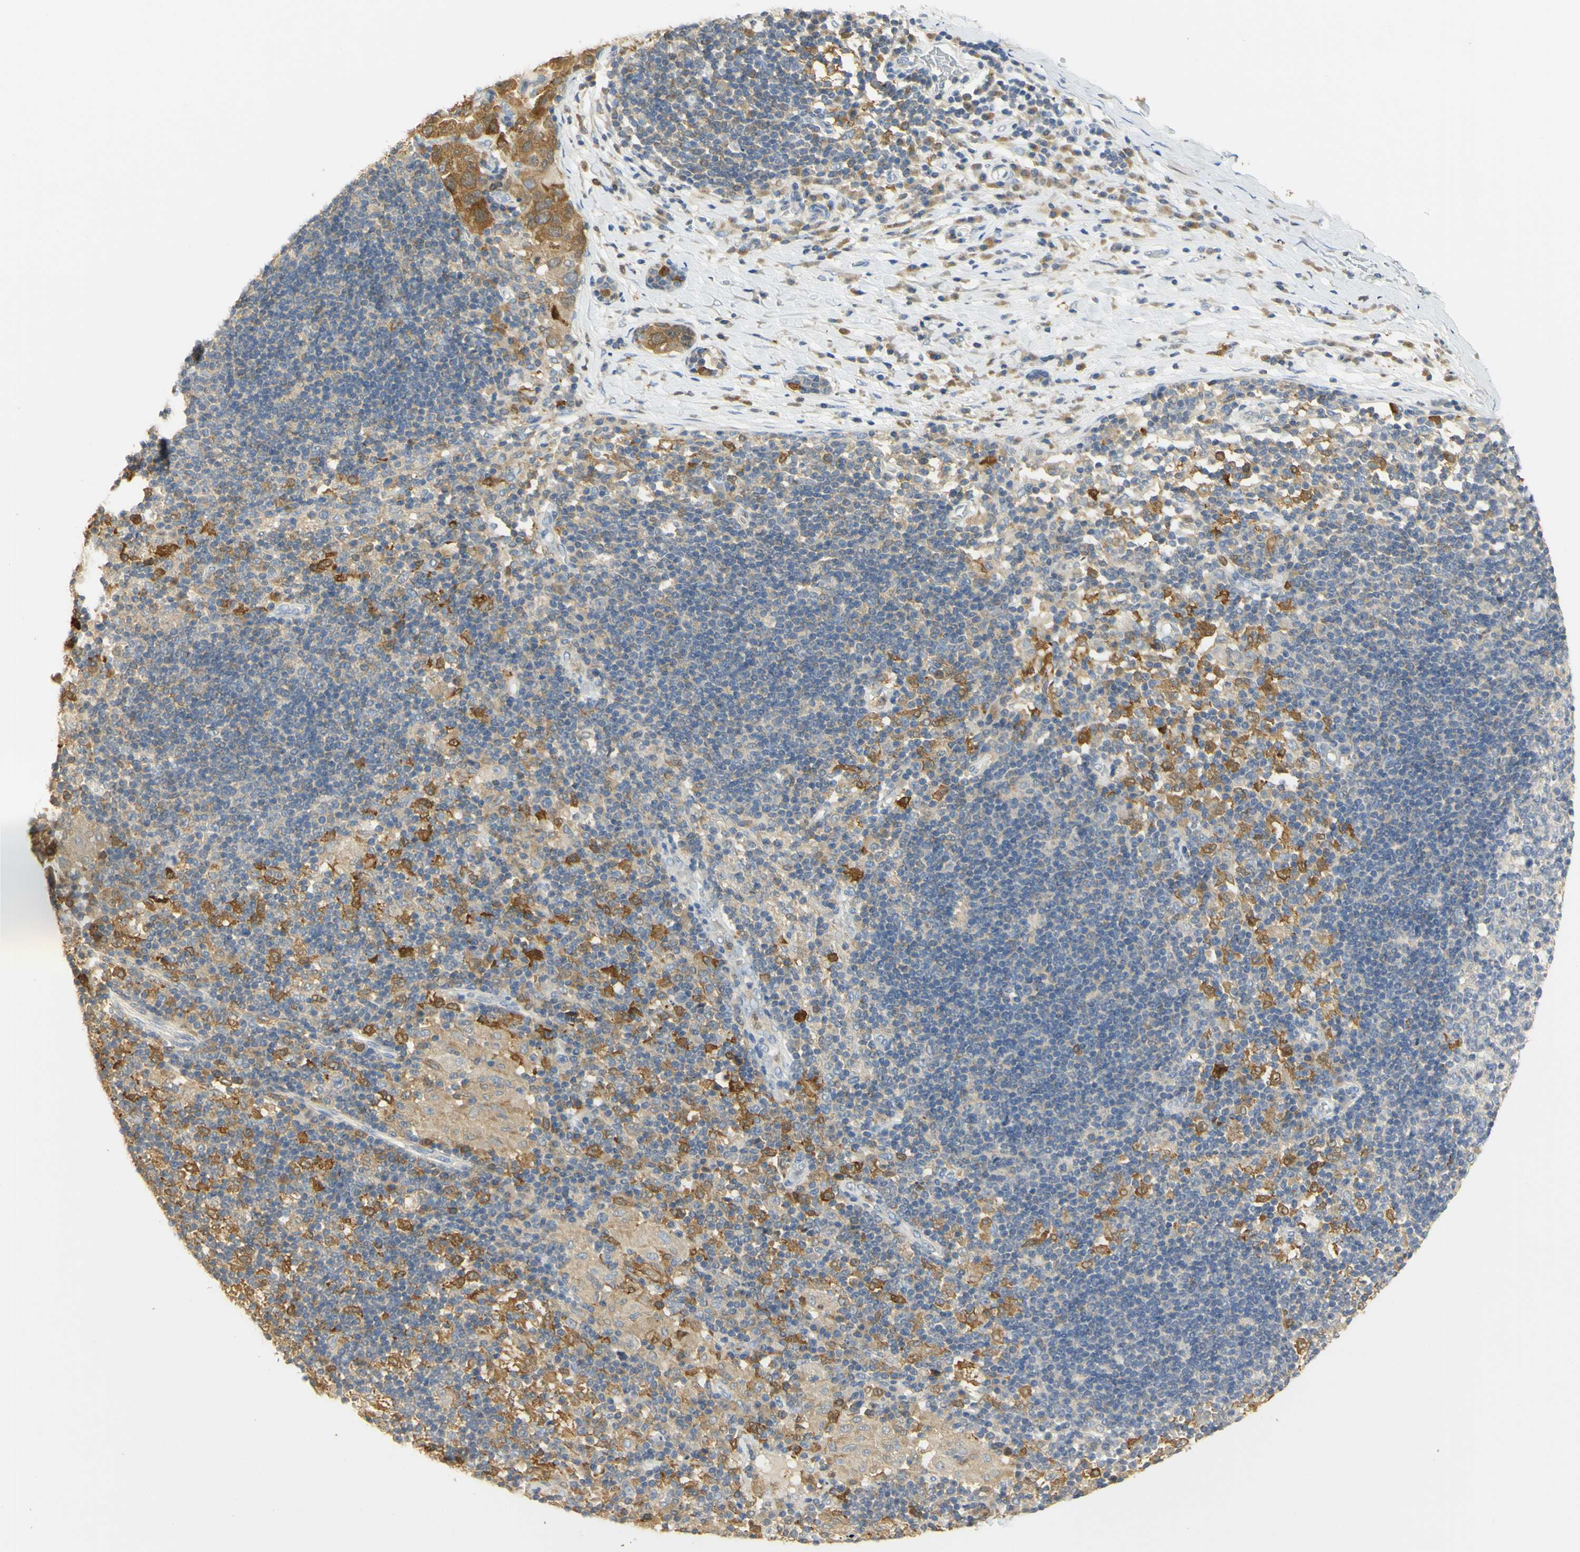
{"staining": {"intensity": "weak", "quantity": ">75%", "location": "cytoplasmic/membranous"}, "tissue": "adipose tissue", "cell_type": "Adipocytes", "image_type": "normal", "snomed": [{"axis": "morphology", "description": "Normal tissue, NOS"}, {"axis": "morphology", "description": "Adenocarcinoma, NOS"}, {"axis": "topography", "description": "Esophagus"}], "caption": "Adipose tissue stained with DAB IHC demonstrates low levels of weak cytoplasmic/membranous positivity in about >75% of adipocytes. Nuclei are stained in blue.", "gene": "PAK1", "patient": {"sex": "male", "age": 62}}